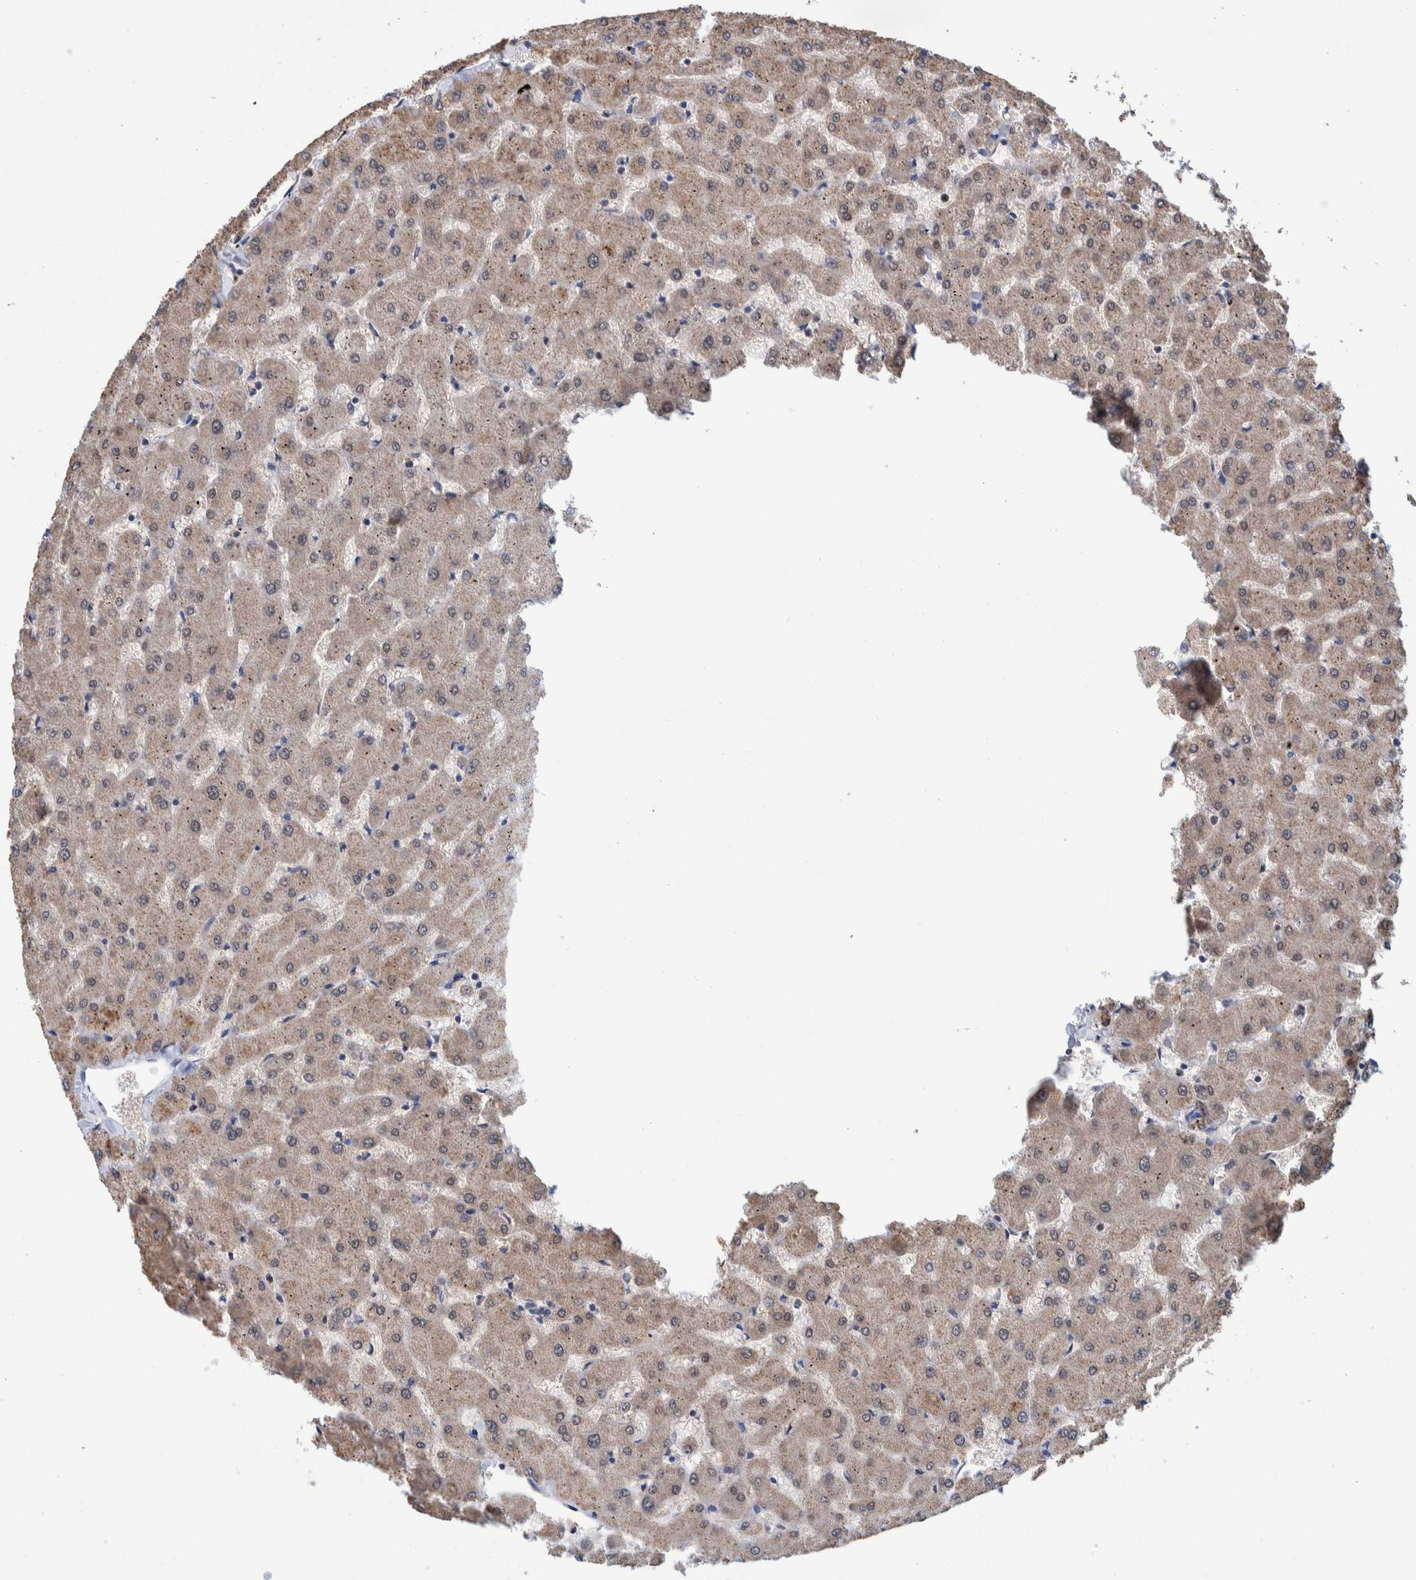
{"staining": {"intensity": "weak", "quantity": ">75%", "location": "cytoplasmic/membranous"}, "tissue": "liver", "cell_type": "Cholangiocytes", "image_type": "normal", "snomed": [{"axis": "morphology", "description": "Normal tissue, NOS"}, {"axis": "topography", "description": "Liver"}], "caption": "High-power microscopy captured an immunohistochemistry (IHC) photomicrograph of benign liver, revealing weak cytoplasmic/membranous expression in approximately >75% of cholangiocytes.", "gene": "PFAS", "patient": {"sex": "female", "age": 63}}